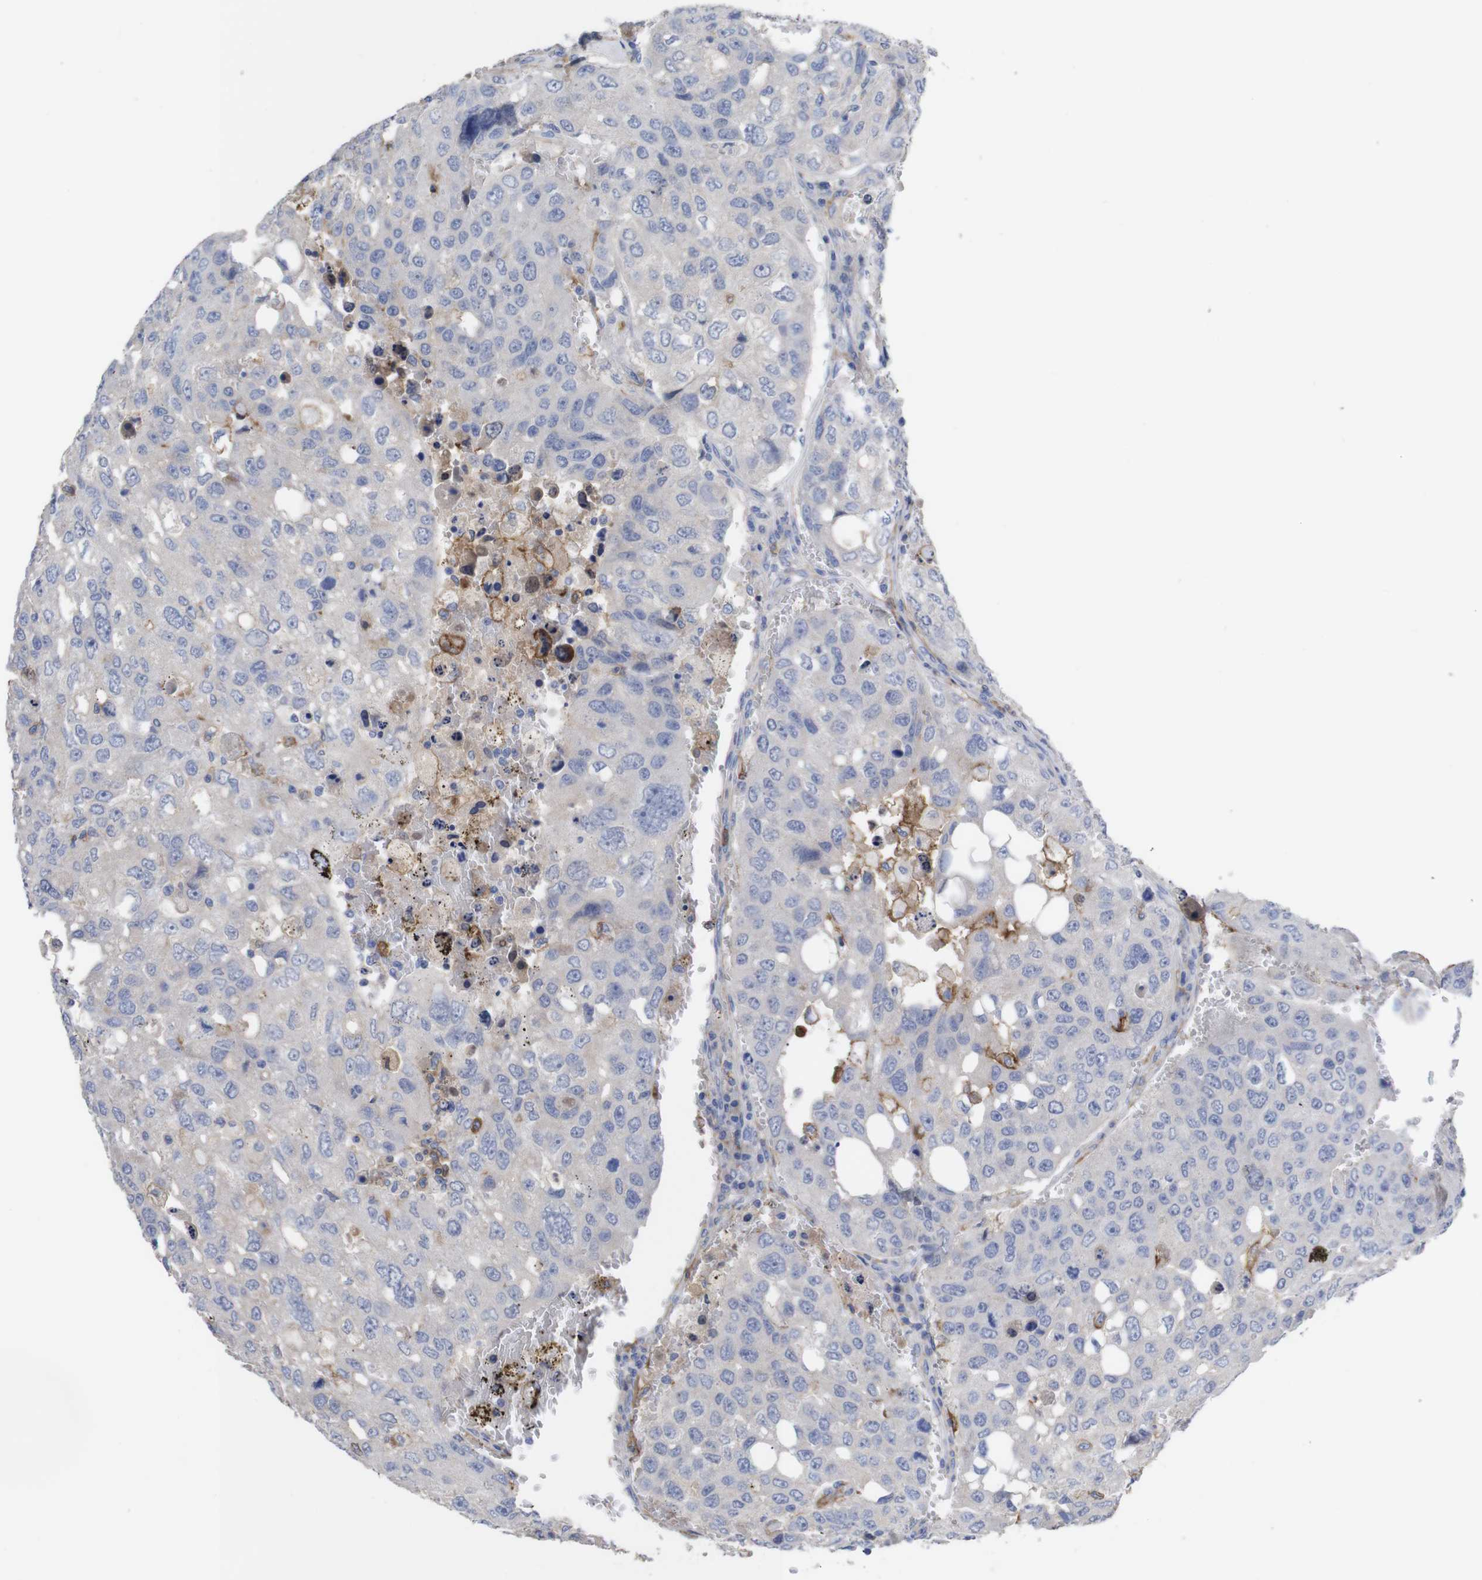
{"staining": {"intensity": "negative", "quantity": "none", "location": "none"}, "tissue": "urothelial cancer", "cell_type": "Tumor cells", "image_type": "cancer", "snomed": [{"axis": "morphology", "description": "Urothelial carcinoma, High grade"}, {"axis": "topography", "description": "Lymph node"}, {"axis": "topography", "description": "Urinary bladder"}], "caption": "This image is of high-grade urothelial carcinoma stained with immunohistochemistry to label a protein in brown with the nuclei are counter-stained blue. There is no expression in tumor cells.", "gene": "C5AR1", "patient": {"sex": "male", "age": 51}}